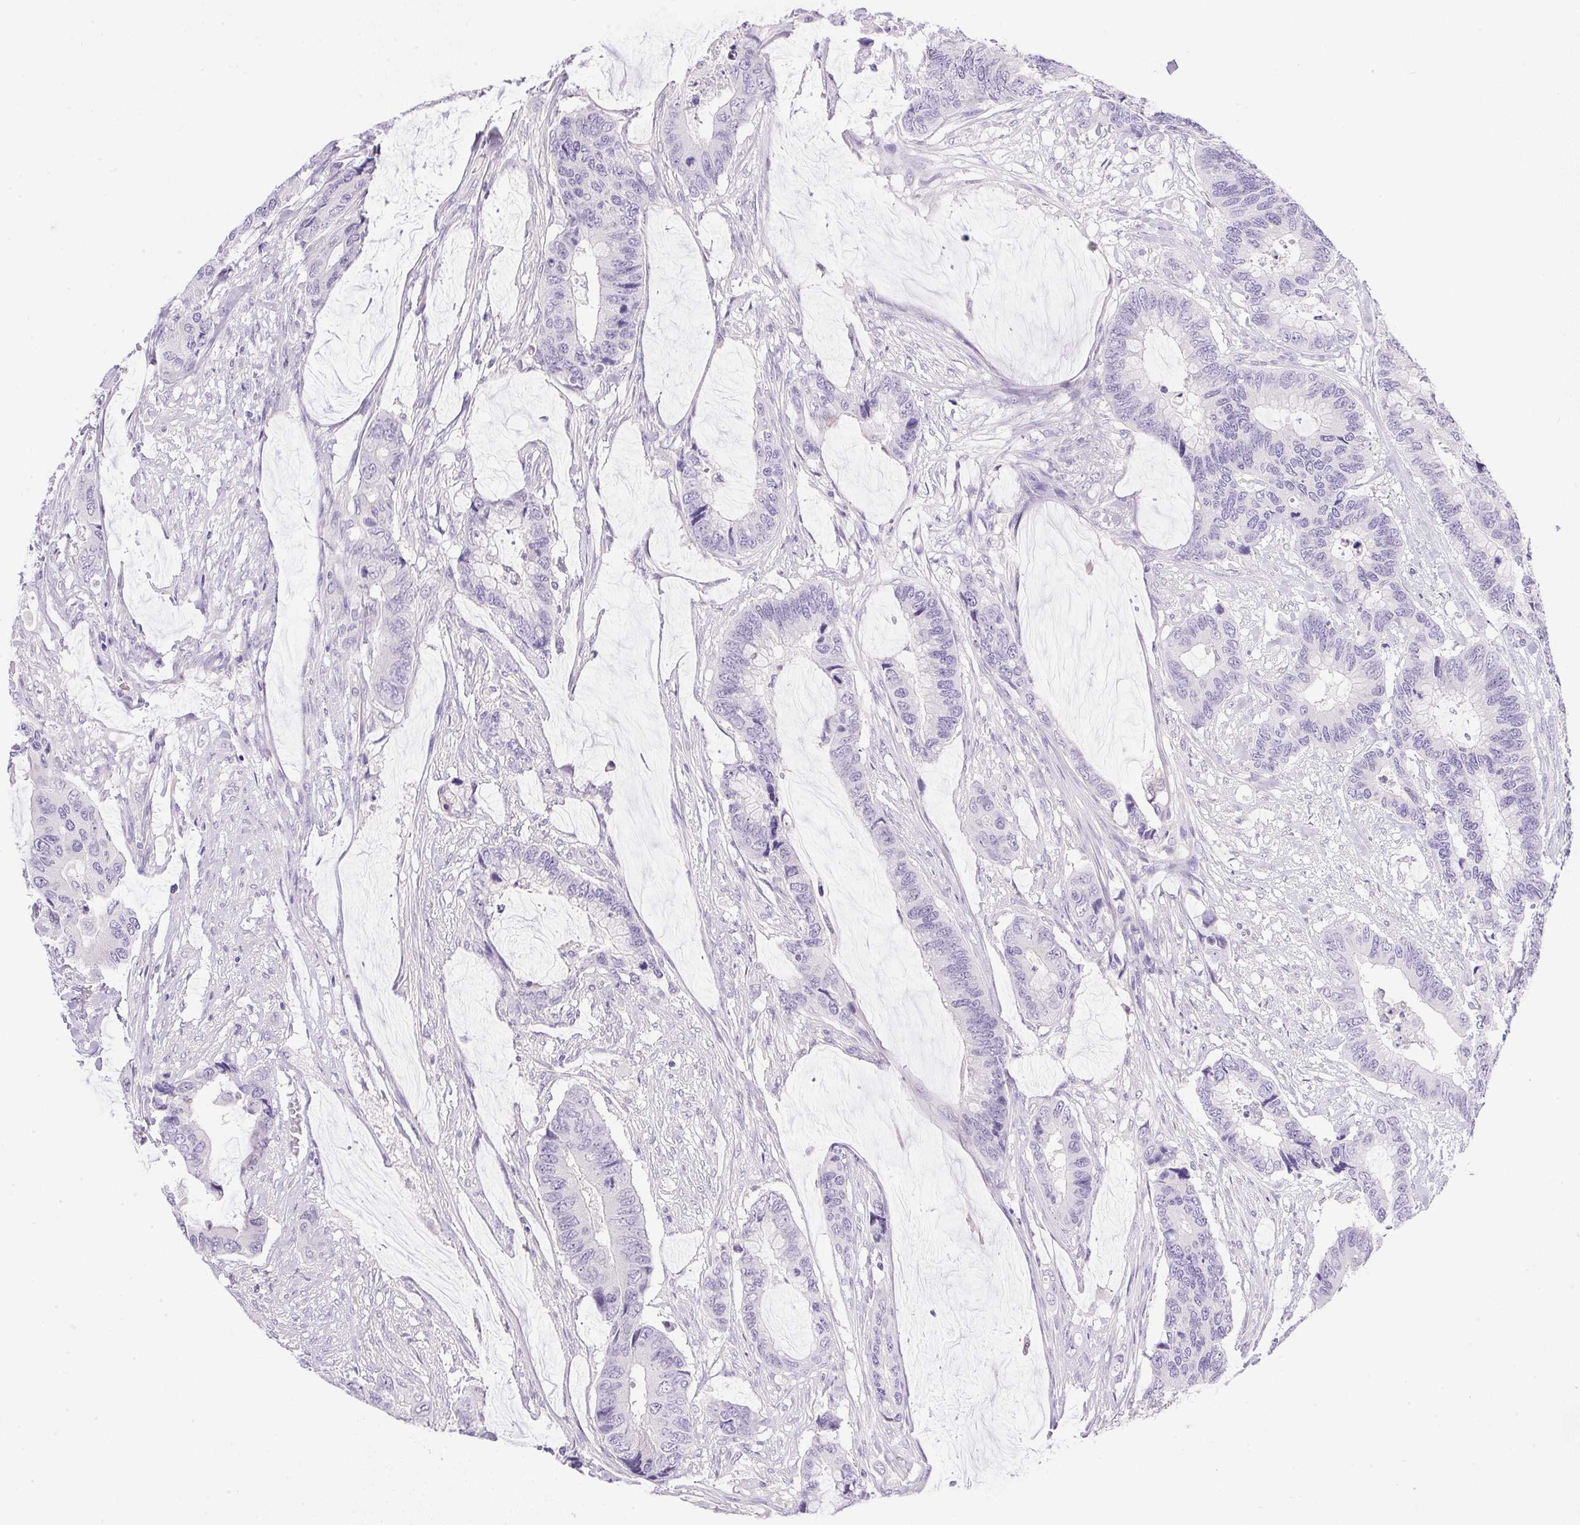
{"staining": {"intensity": "negative", "quantity": "none", "location": "none"}, "tissue": "colorectal cancer", "cell_type": "Tumor cells", "image_type": "cancer", "snomed": [{"axis": "morphology", "description": "Adenocarcinoma, NOS"}, {"axis": "topography", "description": "Rectum"}], "caption": "This micrograph is of colorectal cancer (adenocarcinoma) stained with immunohistochemistry (IHC) to label a protein in brown with the nuclei are counter-stained blue. There is no staining in tumor cells.", "gene": "ATP6V0A4", "patient": {"sex": "female", "age": 59}}